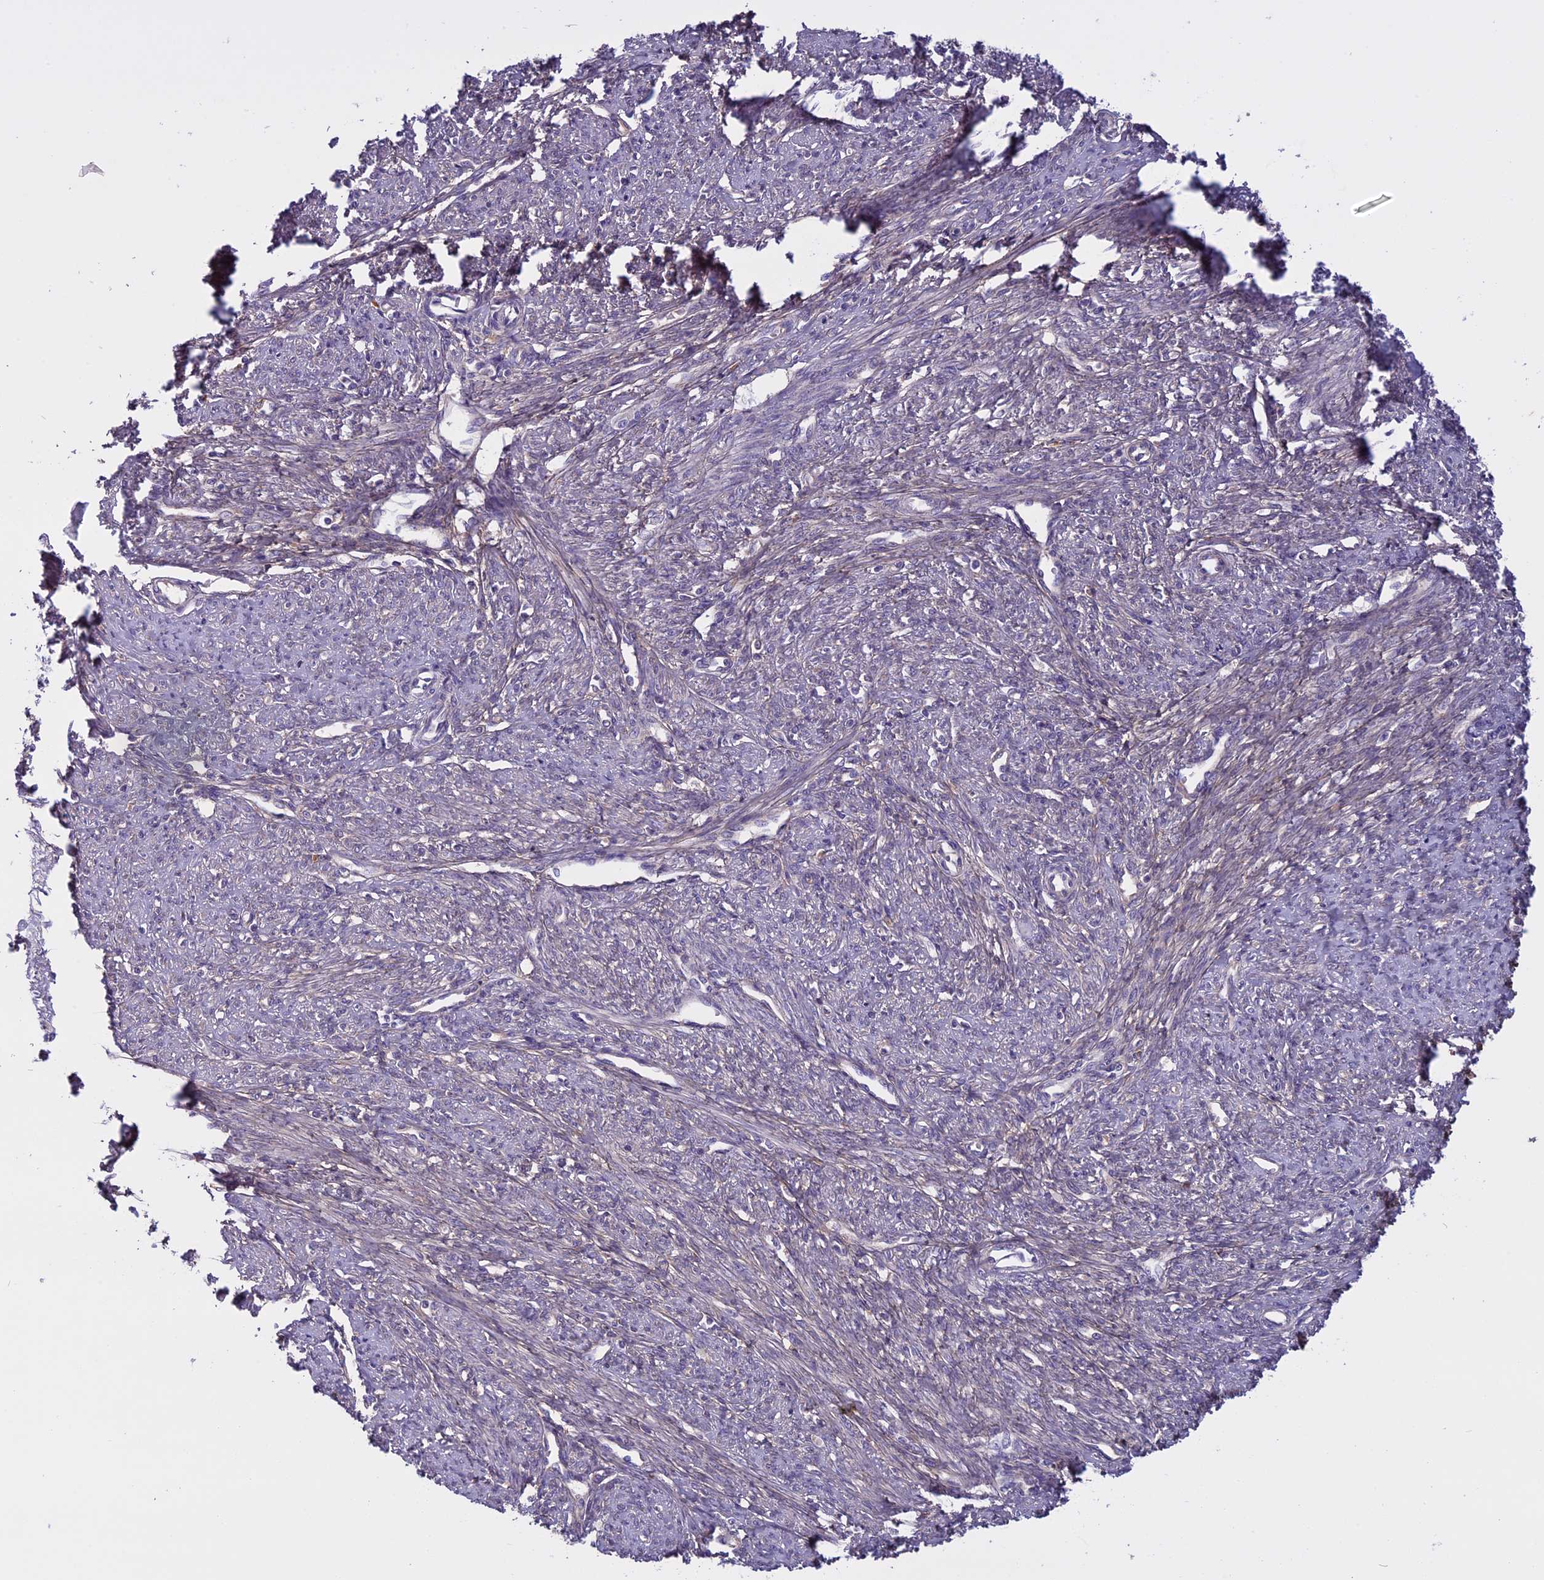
{"staining": {"intensity": "negative", "quantity": "none", "location": "none"}, "tissue": "smooth muscle", "cell_type": "Smooth muscle cells", "image_type": "normal", "snomed": [{"axis": "morphology", "description": "Normal tissue, NOS"}, {"axis": "topography", "description": "Smooth muscle"}, {"axis": "topography", "description": "Uterus"}], "caption": "A high-resolution photomicrograph shows immunohistochemistry staining of benign smooth muscle, which exhibits no significant positivity in smooth muscle cells. (Stains: DAB IHC with hematoxylin counter stain, Microscopy: brightfield microscopy at high magnification).", "gene": "DCTN5", "patient": {"sex": "female", "age": 59}}